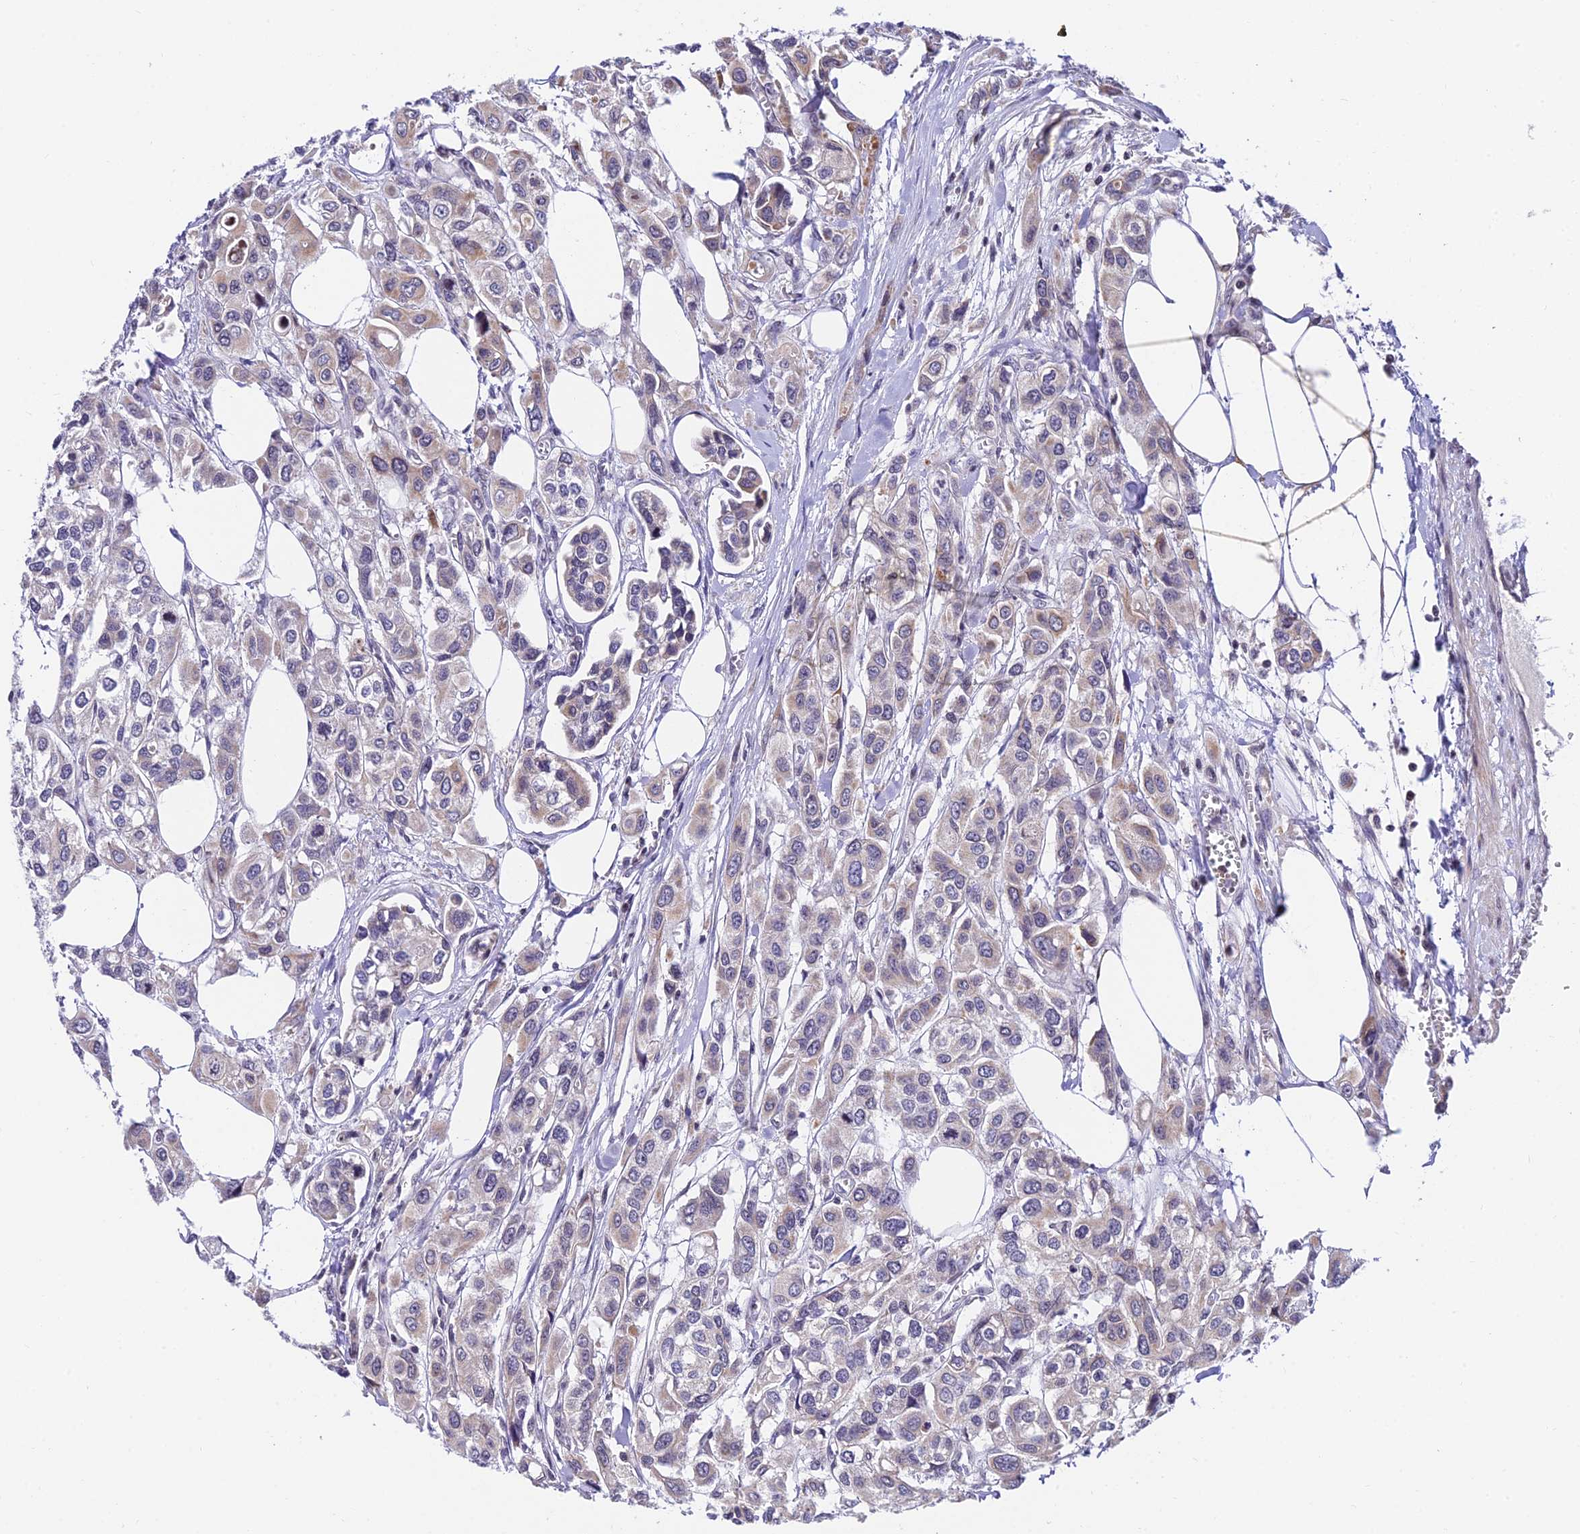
{"staining": {"intensity": "weak", "quantity": "25%-75%", "location": "cytoplasmic/membranous"}, "tissue": "urothelial cancer", "cell_type": "Tumor cells", "image_type": "cancer", "snomed": [{"axis": "morphology", "description": "Urothelial carcinoma, High grade"}, {"axis": "topography", "description": "Urinary bladder"}], "caption": "Protein staining demonstrates weak cytoplasmic/membranous staining in approximately 25%-75% of tumor cells in high-grade urothelial carcinoma.", "gene": "CDNF", "patient": {"sex": "male", "age": 67}}